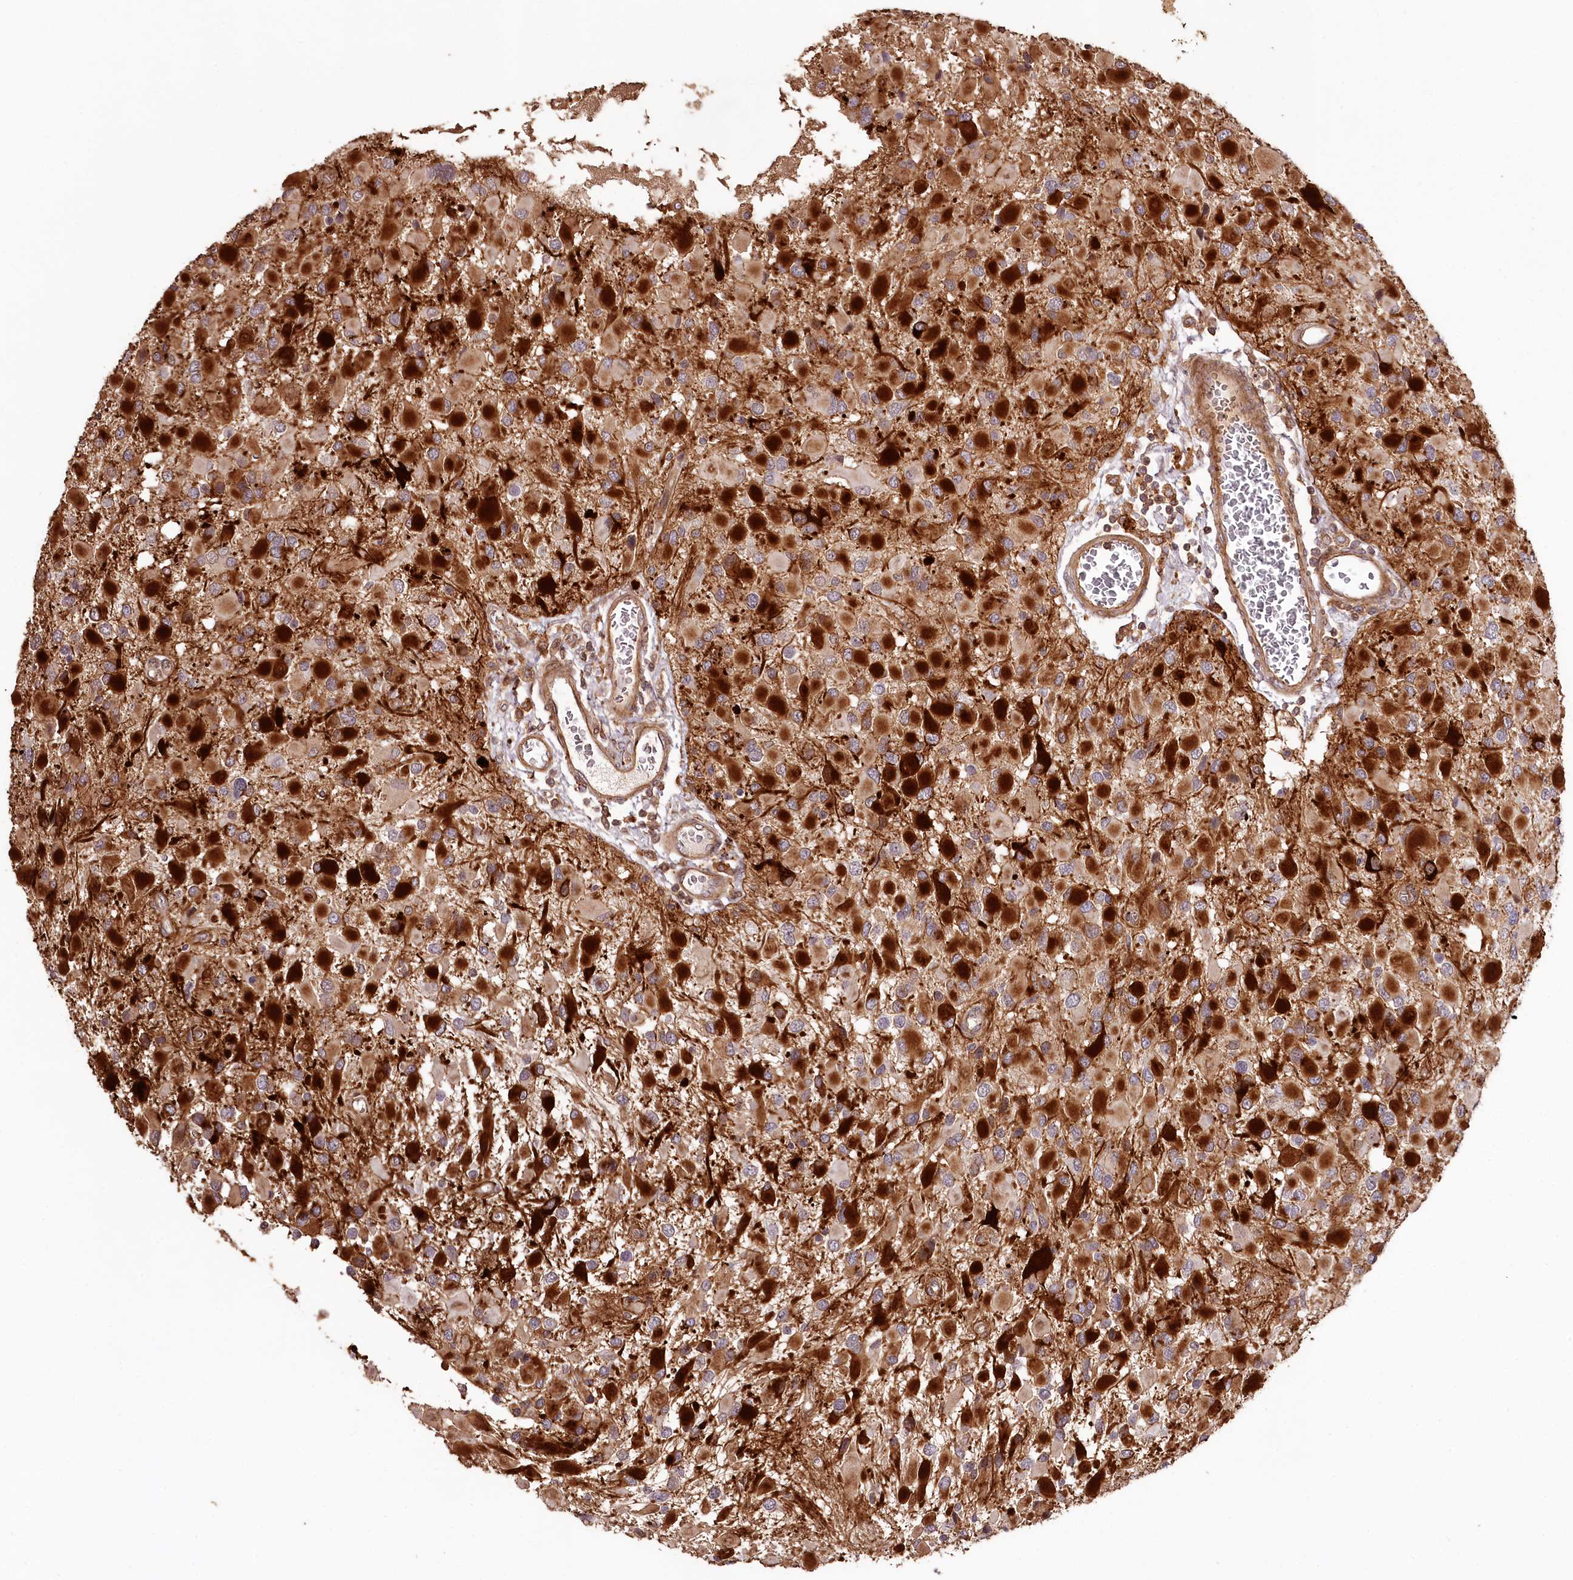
{"staining": {"intensity": "moderate", "quantity": "<25%", "location": "cytoplasmic/membranous"}, "tissue": "glioma", "cell_type": "Tumor cells", "image_type": "cancer", "snomed": [{"axis": "morphology", "description": "Glioma, malignant, High grade"}, {"axis": "topography", "description": "Brain"}], "caption": "High-grade glioma (malignant) stained for a protein (brown) reveals moderate cytoplasmic/membranous positive positivity in about <25% of tumor cells.", "gene": "KIF14", "patient": {"sex": "male", "age": 53}}